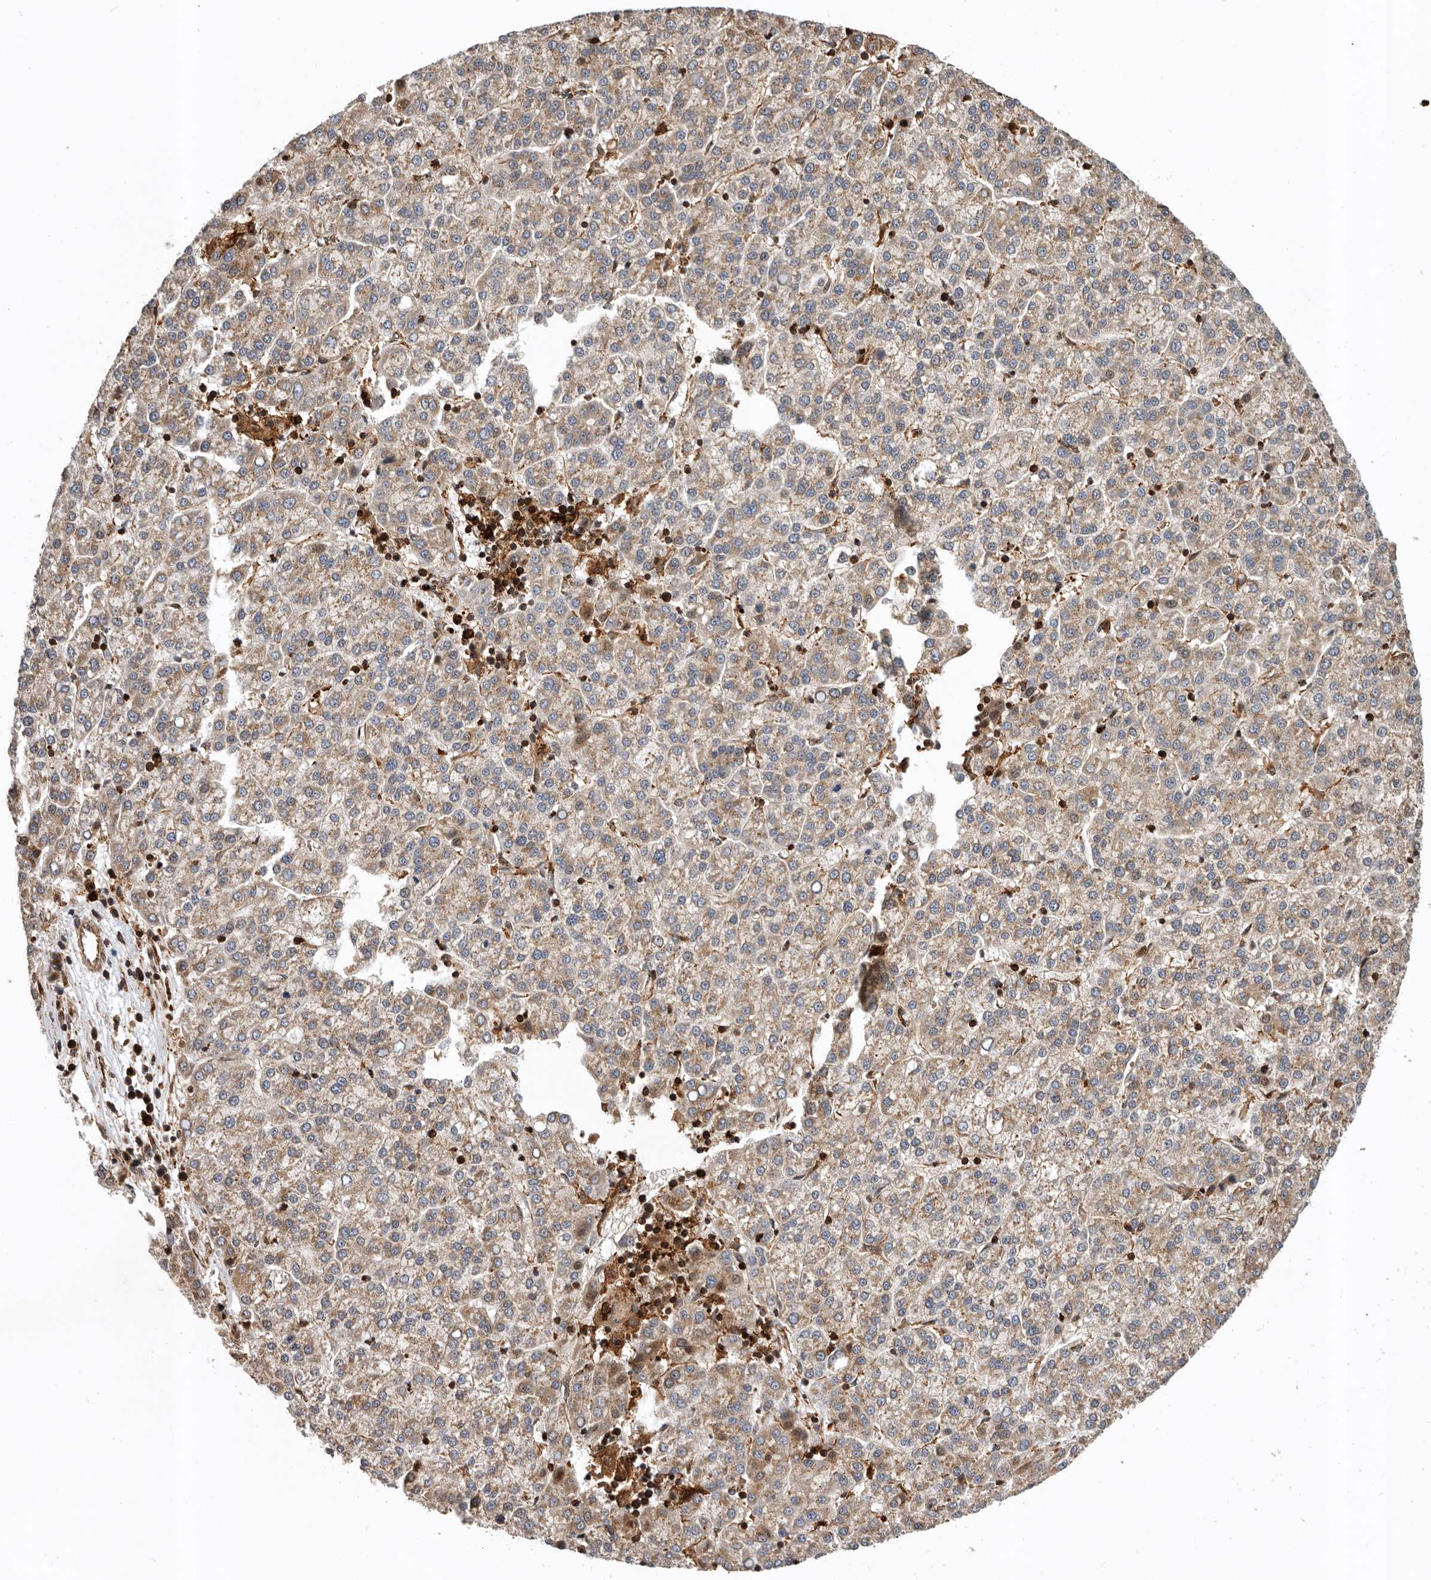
{"staining": {"intensity": "weak", "quantity": ">75%", "location": "cytoplasmic/membranous"}, "tissue": "liver cancer", "cell_type": "Tumor cells", "image_type": "cancer", "snomed": [{"axis": "morphology", "description": "Carcinoma, Hepatocellular, NOS"}, {"axis": "topography", "description": "Liver"}], "caption": "A brown stain shows weak cytoplasmic/membranous staining of a protein in liver cancer tumor cells. The staining was performed using DAB (3,3'-diaminobenzidine) to visualize the protein expression in brown, while the nuclei were stained in blue with hematoxylin (Magnification: 20x).", "gene": "RNF157", "patient": {"sex": "female", "age": 58}}